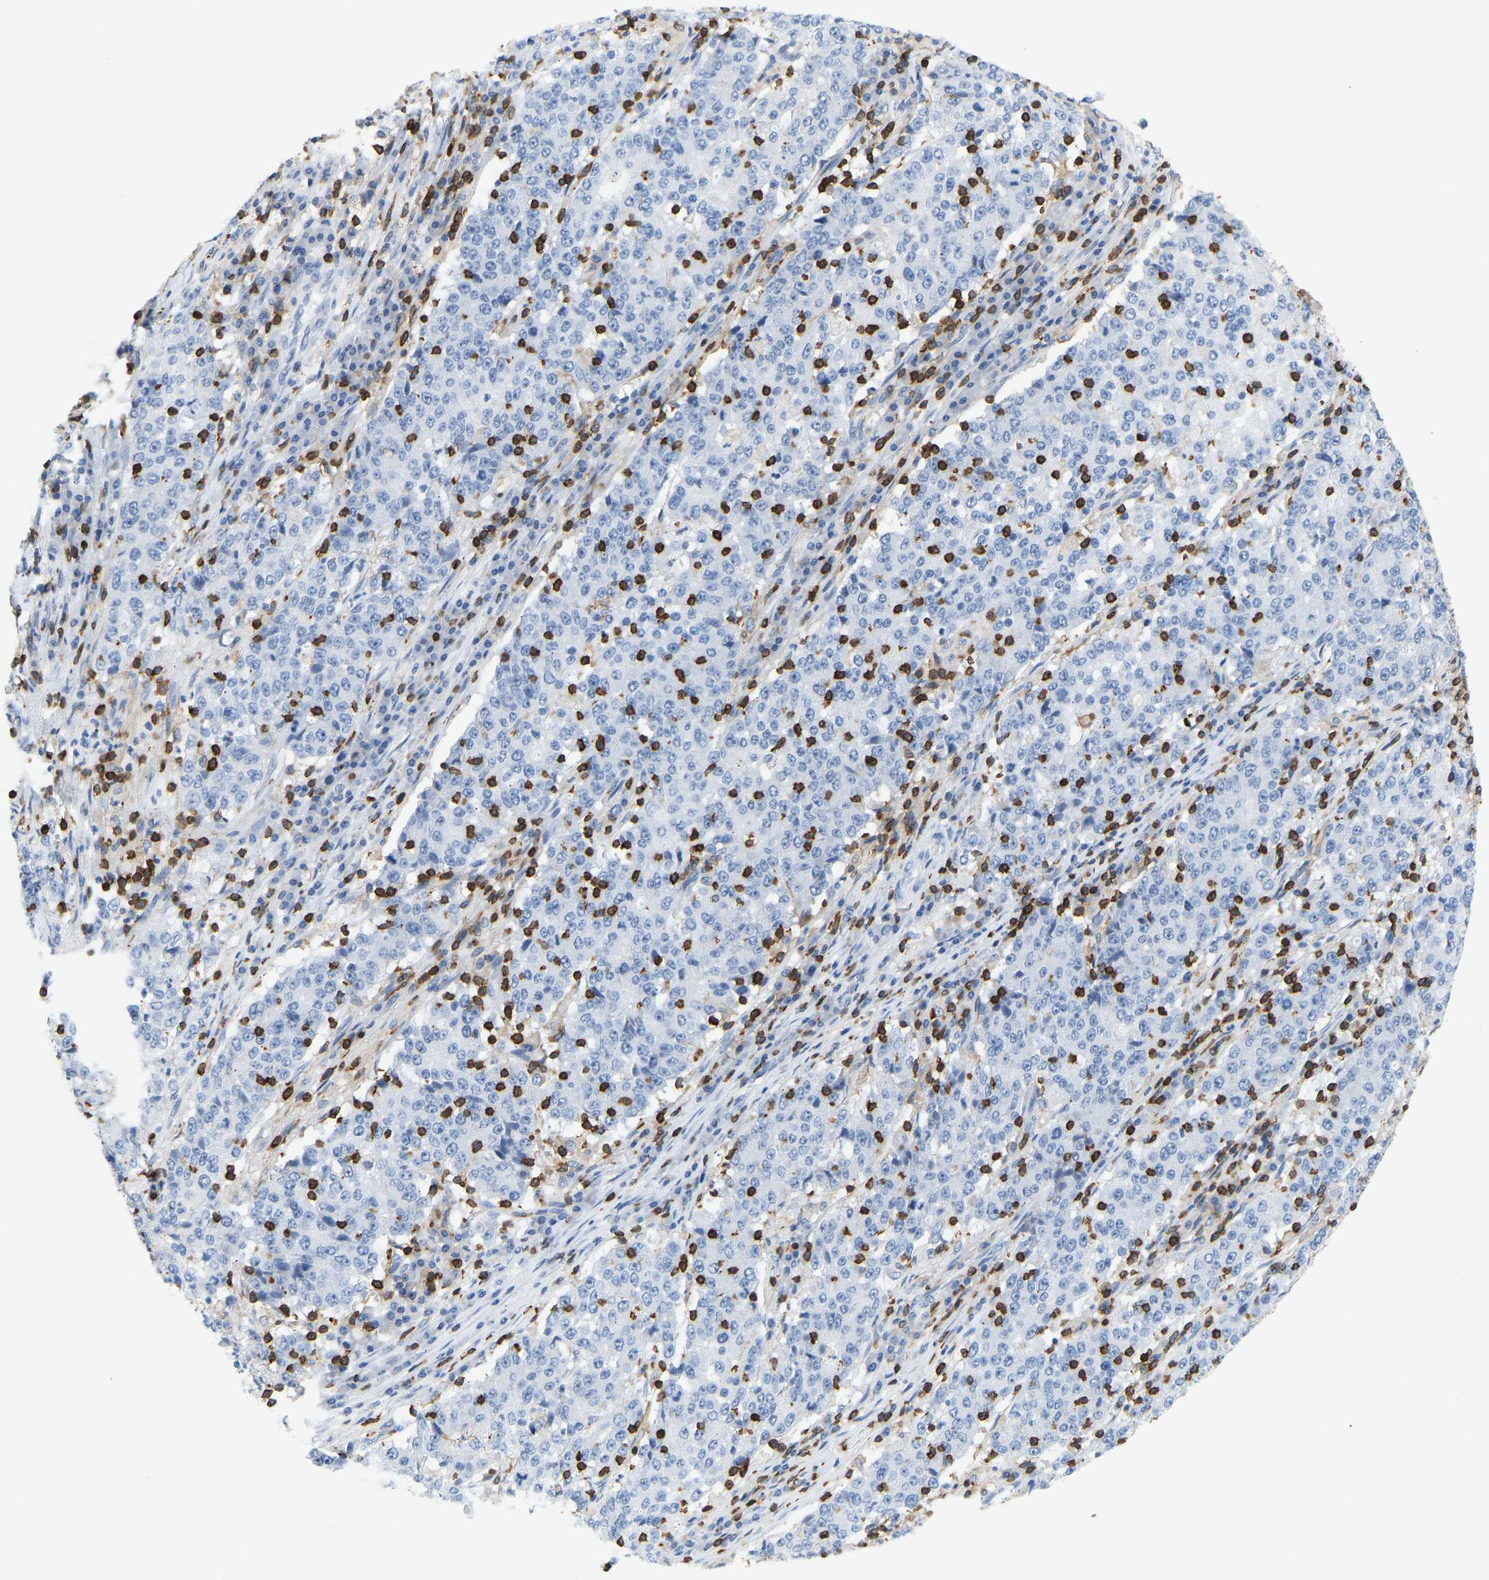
{"staining": {"intensity": "negative", "quantity": "none", "location": "none"}, "tissue": "stomach cancer", "cell_type": "Tumor cells", "image_type": "cancer", "snomed": [{"axis": "morphology", "description": "Adenocarcinoma, NOS"}, {"axis": "topography", "description": "Stomach"}], "caption": "DAB immunohistochemical staining of human adenocarcinoma (stomach) shows no significant staining in tumor cells.", "gene": "EVL", "patient": {"sex": "male", "age": 59}}